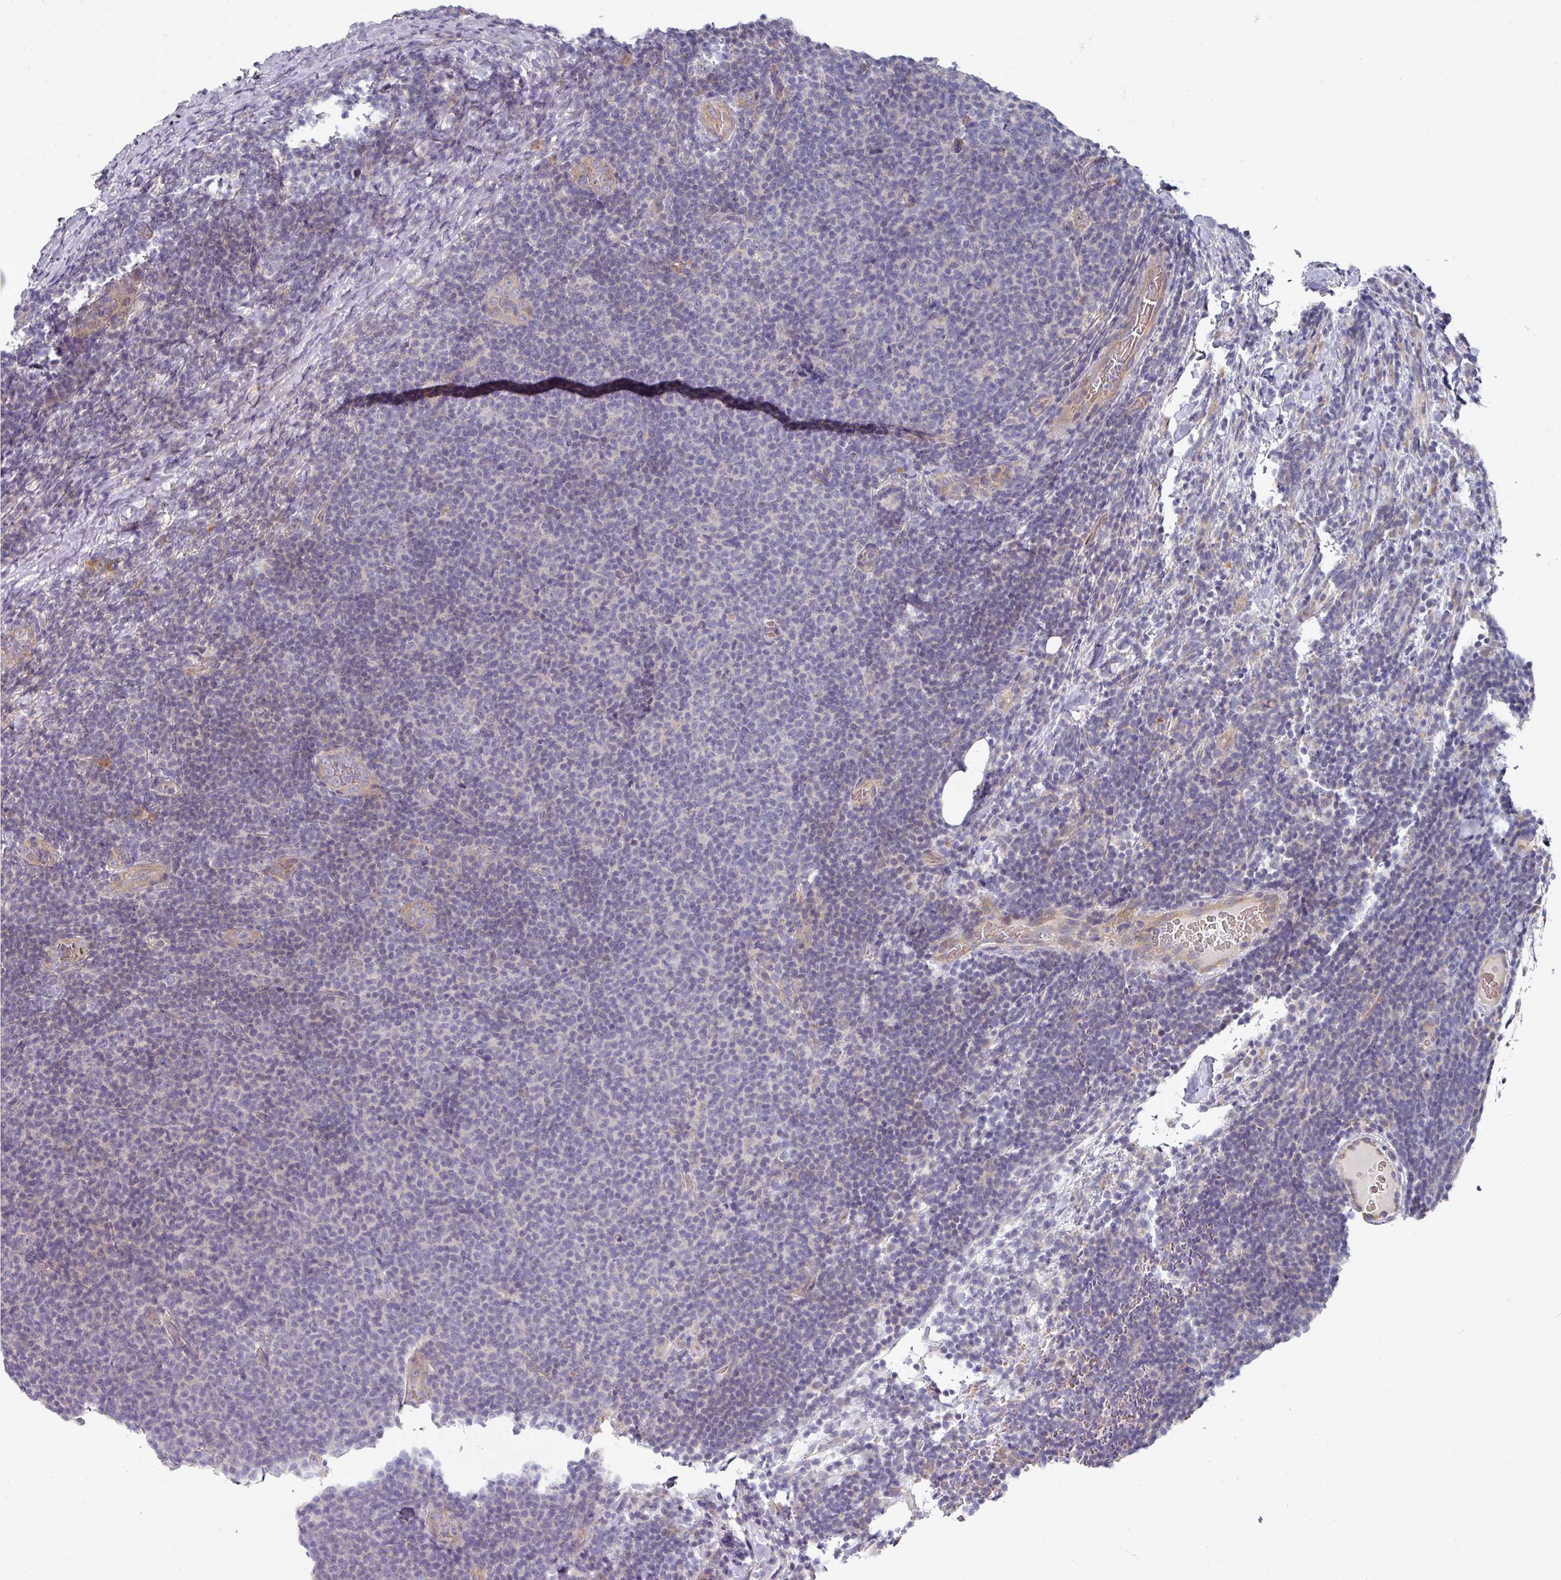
{"staining": {"intensity": "negative", "quantity": "none", "location": "none"}, "tissue": "lymphoma", "cell_type": "Tumor cells", "image_type": "cancer", "snomed": [{"axis": "morphology", "description": "Malignant lymphoma, non-Hodgkin's type, Low grade"}, {"axis": "topography", "description": "Lymph node"}], "caption": "This is an immunohistochemistry (IHC) image of lymphoma. There is no expression in tumor cells.", "gene": "PYROXD2", "patient": {"sex": "male", "age": 66}}